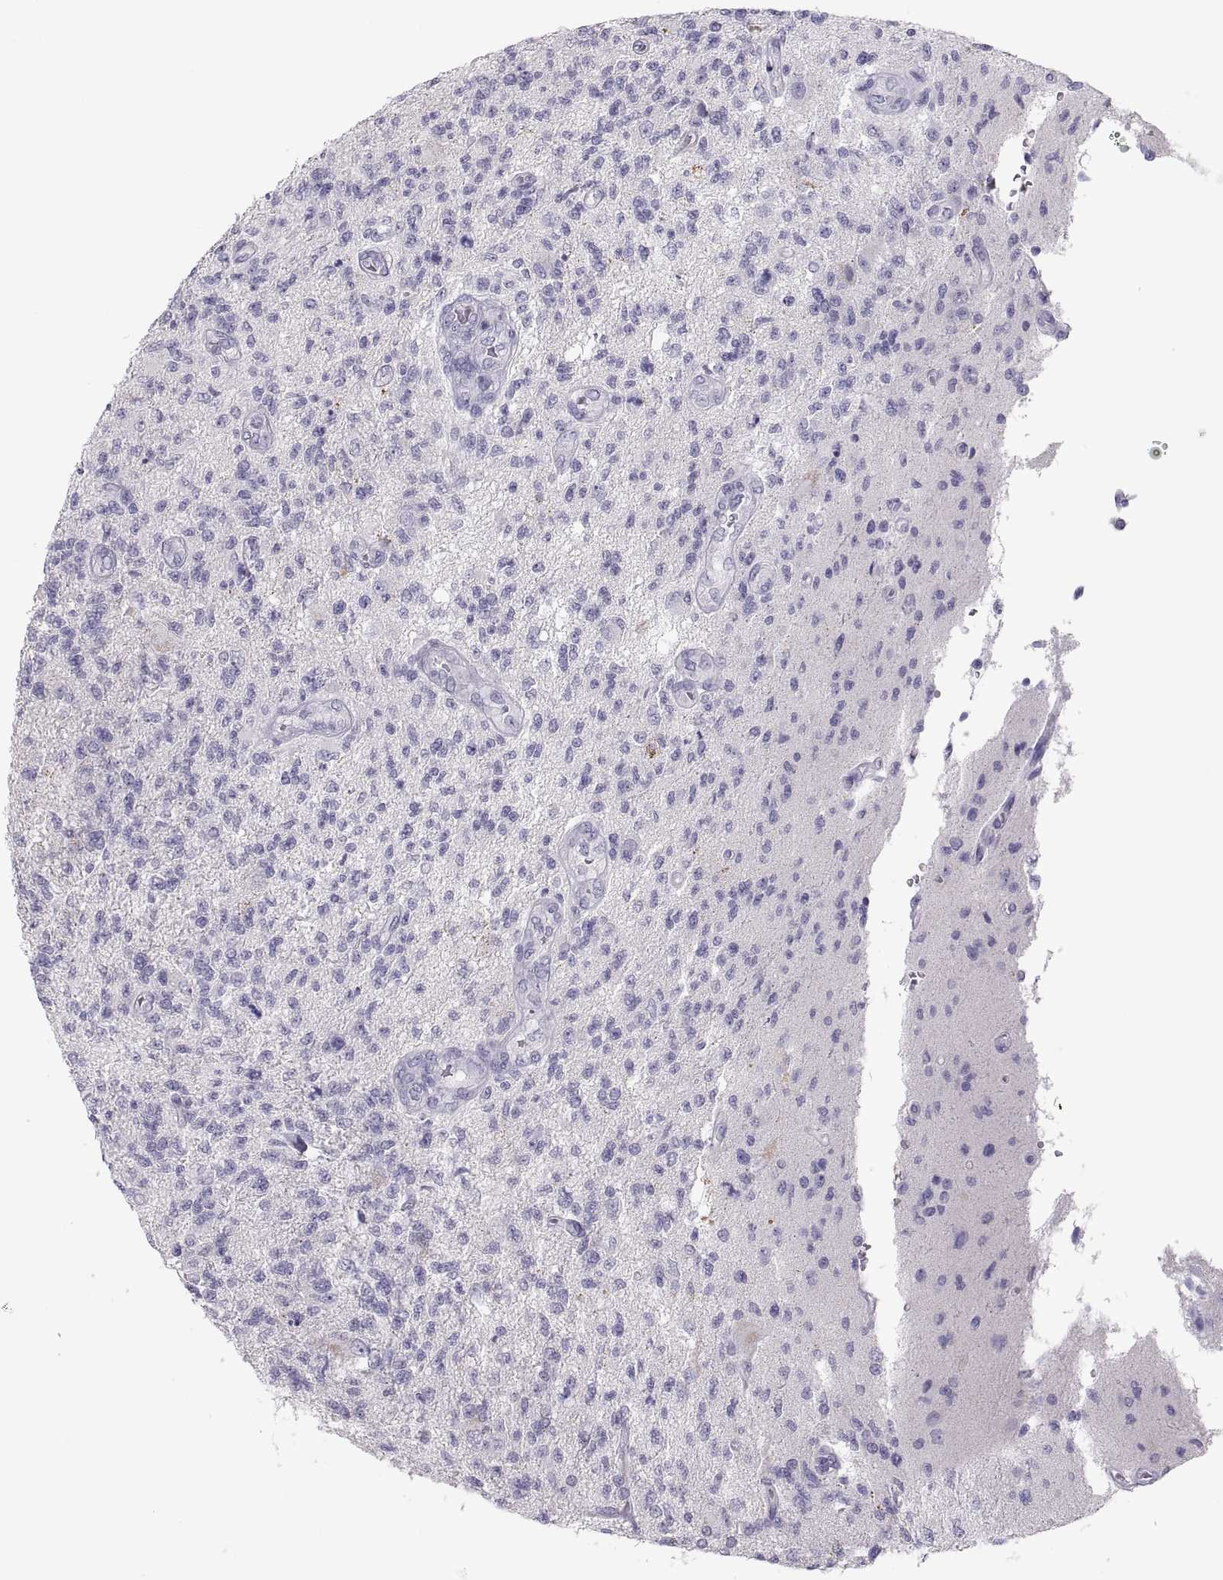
{"staining": {"intensity": "negative", "quantity": "none", "location": "none"}, "tissue": "glioma", "cell_type": "Tumor cells", "image_type": "cancer", "snomed": [{"axis": "morphology", "description": "Glioma, malignant, High grade"}, {"axis": "topography", "description": "Brain"}], "caption": "Tumor cells show no significant staining in glioma.", "gene": "MAGEB2", "patient": {"sex": "male", "age": 56}}